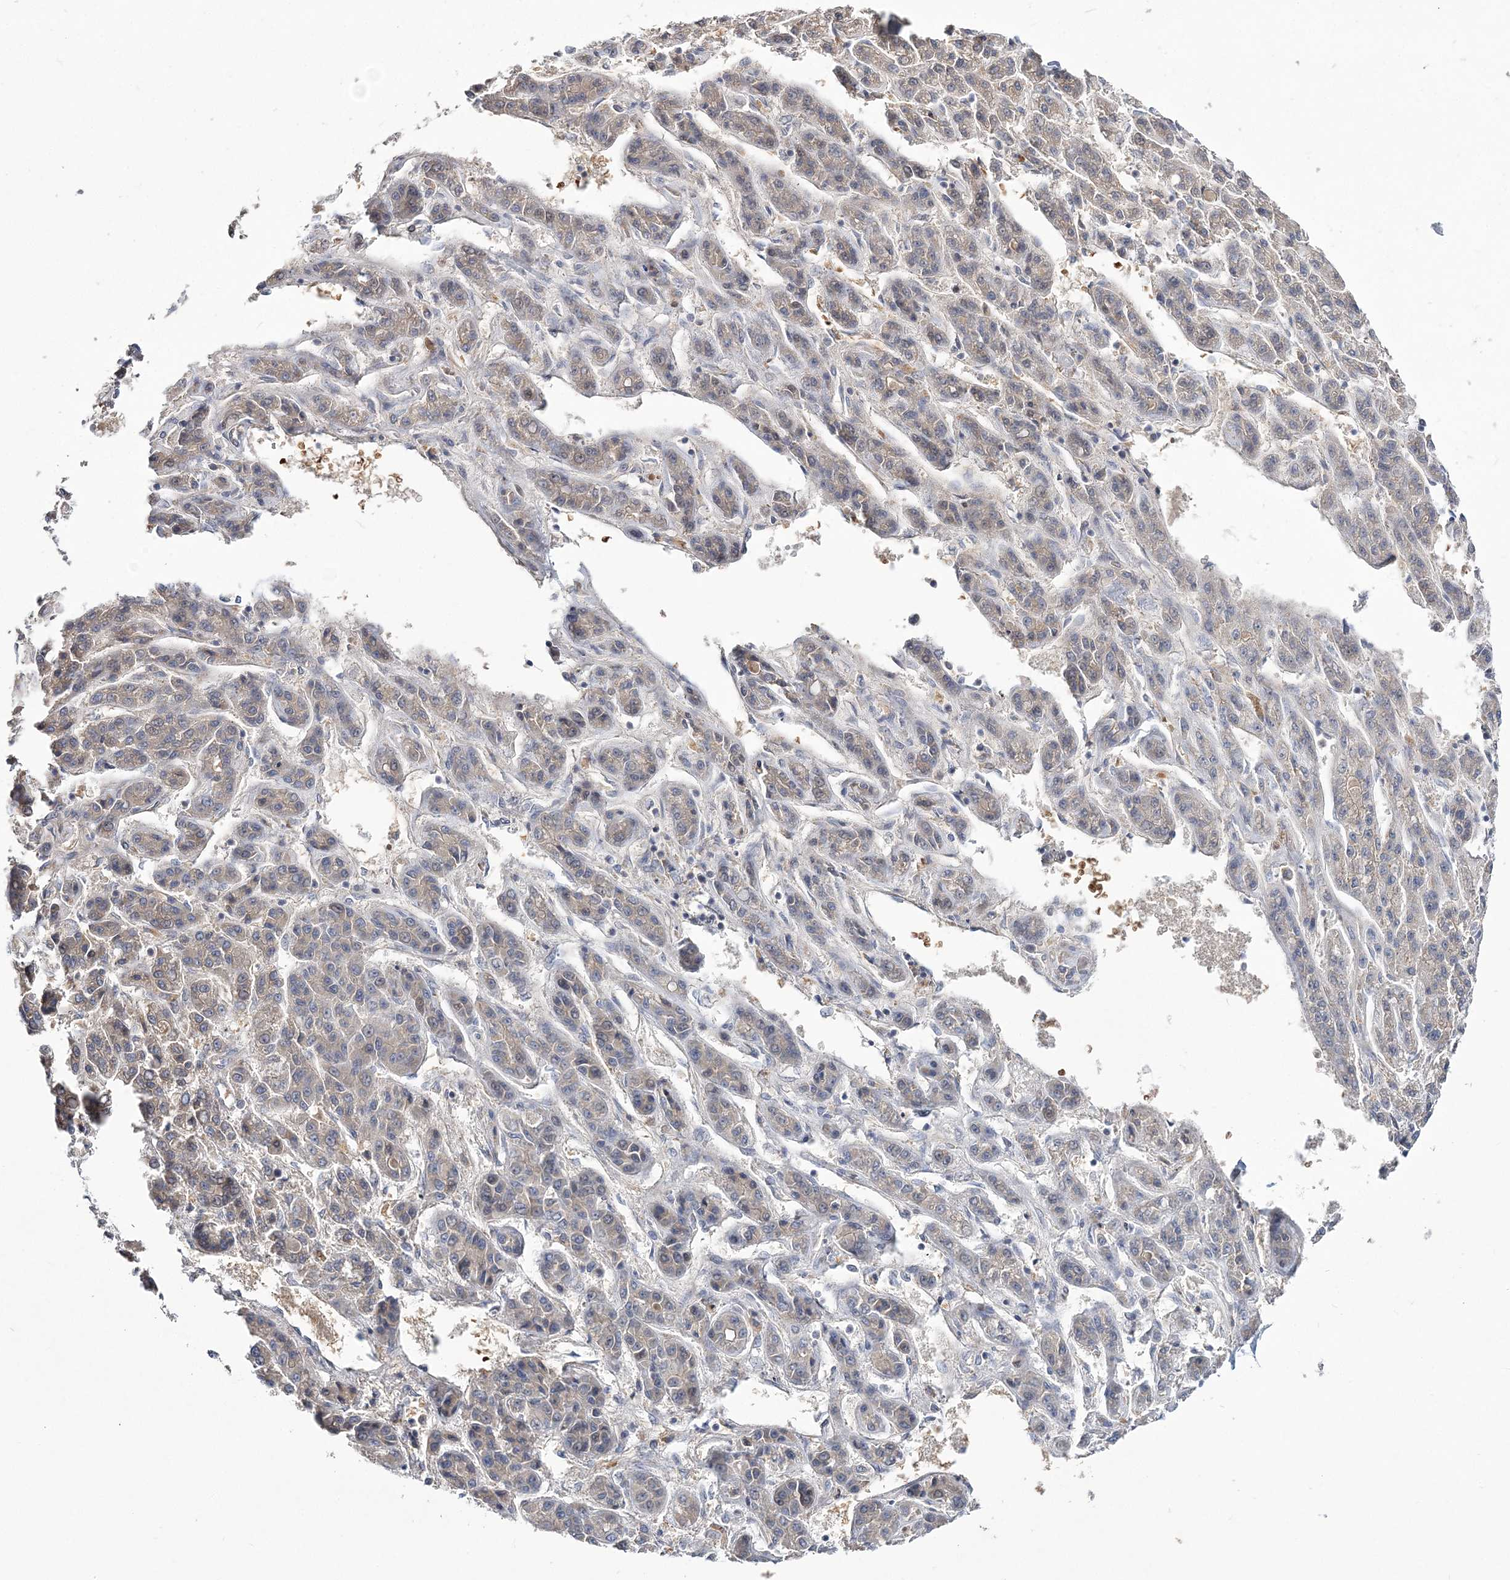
{"staining": {"intensity": "negative", "quantity": "none", "location": "none"}, "tissue": "liver cancer", "cell_type": "Tumor cells", "image_type": "cancer", "snomed": [{"axis": "morphology", "description": "Carcinoma, Hepatocellular, NOS"}, {"axis": "topography", "description": "Liver"}], "caption": "There is no significant expression in tumor cells of liver cancer (hepatocellular carcinoma).", "gene": "ATP11B", "patient": {"sex": "male", "age": 70}}